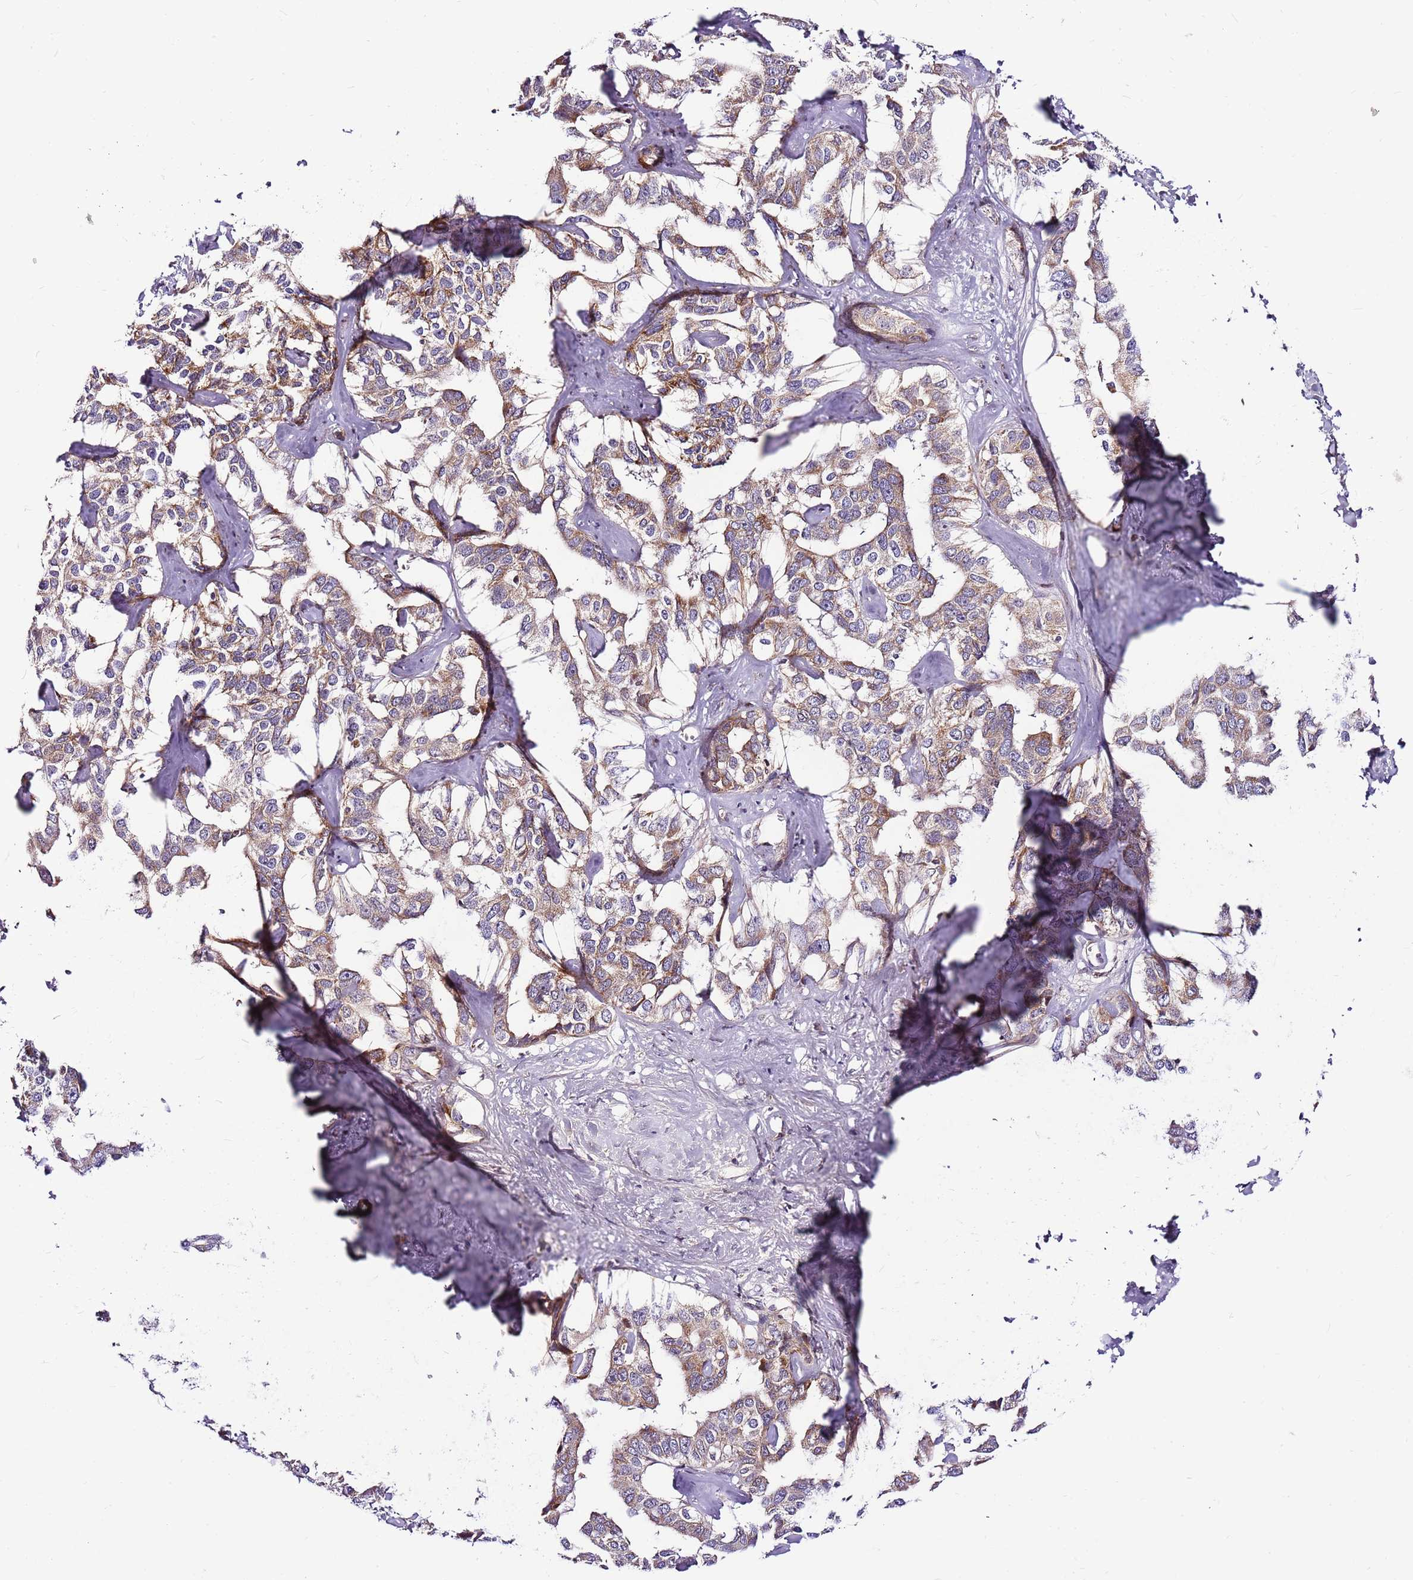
{"staining": {"intensity": "moderate", "quantity": ">75%", "location": "cytoplasmic/membranous"}, "tissue": "liver cancer", "cell_type": "Tumor cells", "image_type": "cancer", "snomed": [{"axis": "morphology", "description": "Cholangiocarcinoma"}, {"axis": "topography", "description": "Liver"}], "caption": "Immunohistochemistry (IHC) histopathology image of neoplastic tissue: liver cancer (cholangiocarcinoma) stained using immunohistochemistry demonstrates medium levels of moderate protein expression localized specifically in the cytoplasmic/membranous of tumor cells, appearing as a cytoplasmic/membranous brown color.", "gene": "POLE3", "patient": {"sex": "male", "age": 59}}